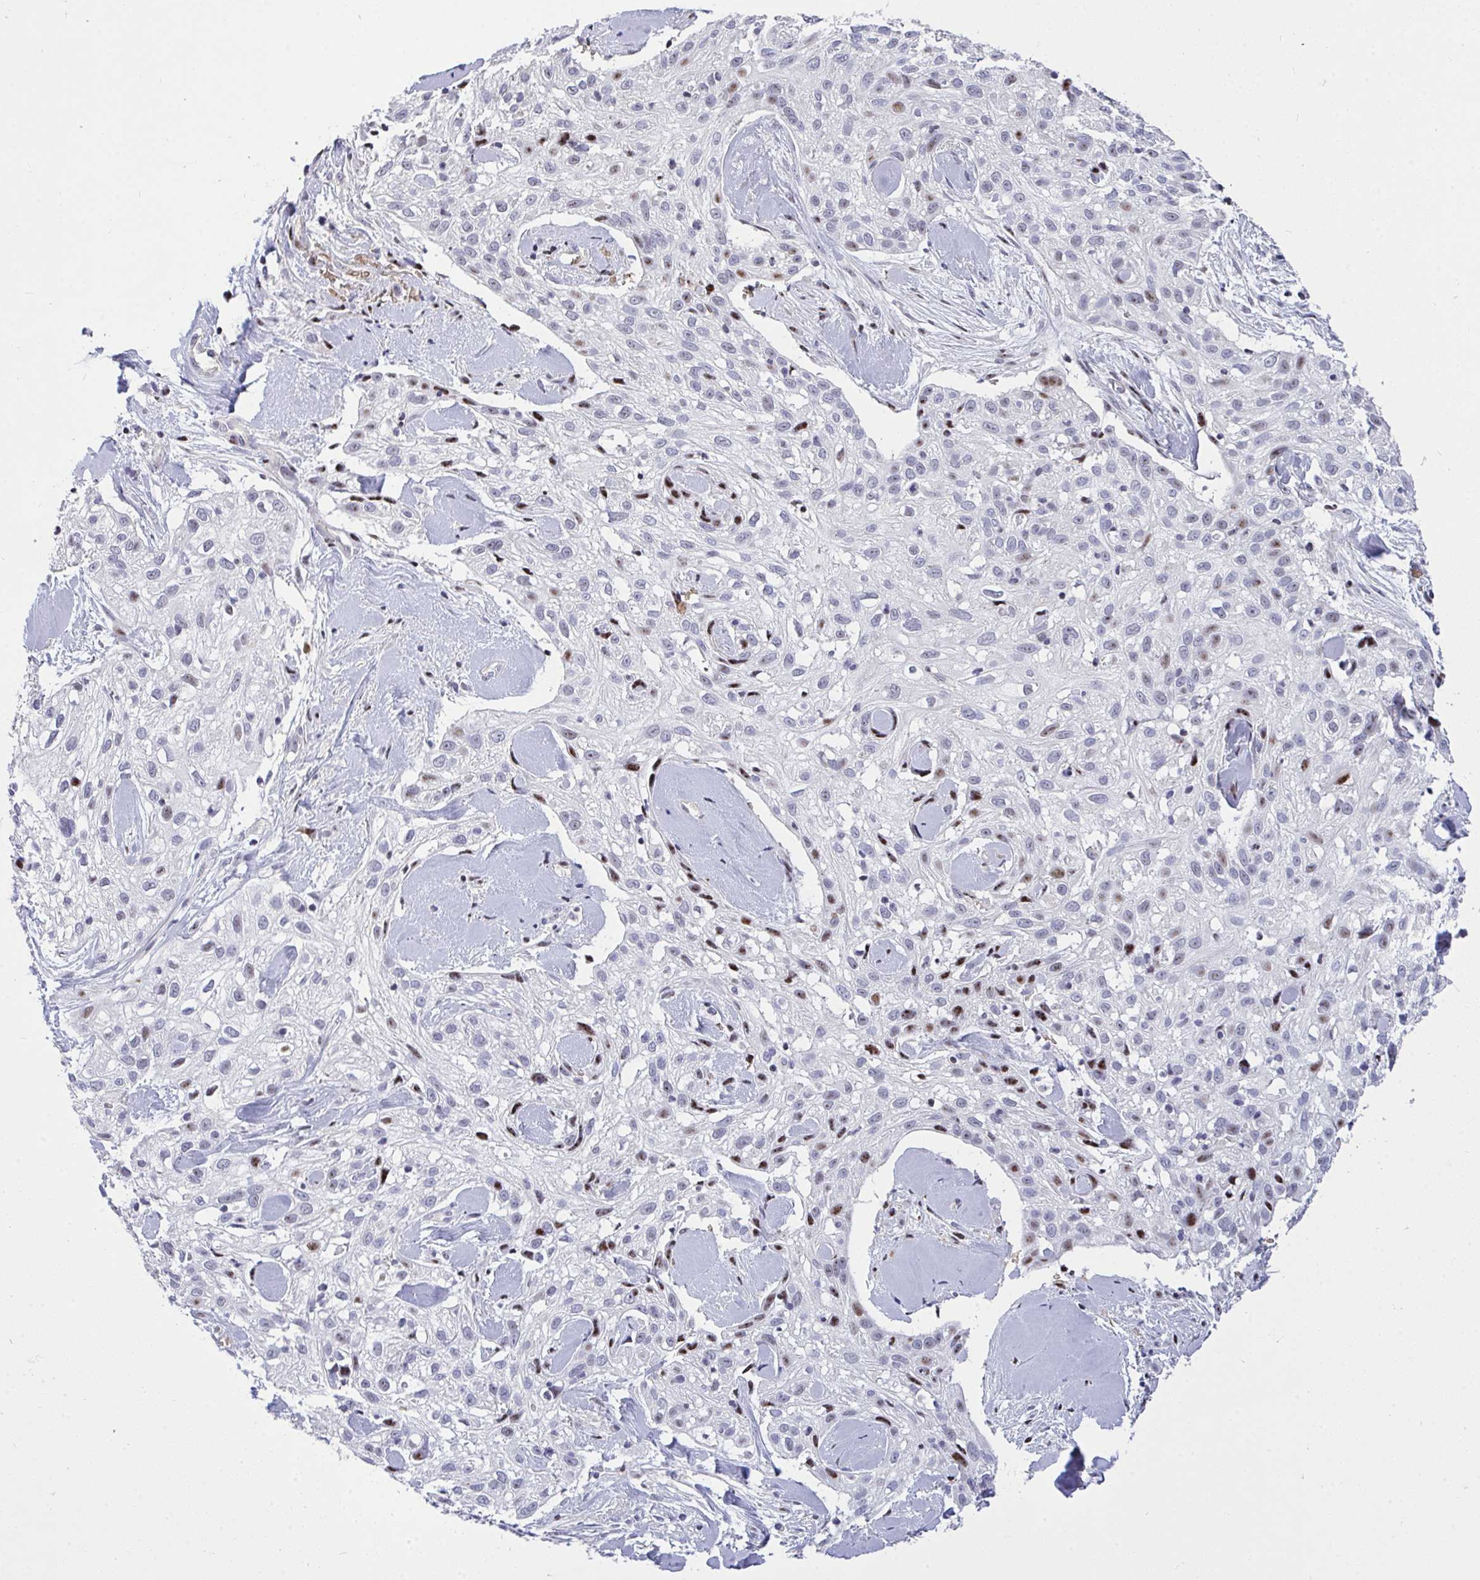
{"staining": {"intensity": "moderate", "quantity": "<25%", "location": "nuclear"}, "tissue": "skin cancer", "cell_type": "Tumor cells", "image_type": "cancer", "snomed": [{"axis": "morphology", "description": "Squamous cell carcinoma, NOS"}, {"axis": "topography", "description": "Skin"}], "caption": "Skin cancer stained with immunohistochemistry reveals moderate nuclear positivity in about <25% of tumor cells.", "gene": "PLPPR3", "patient": {"sex": "male", "age": 82}}